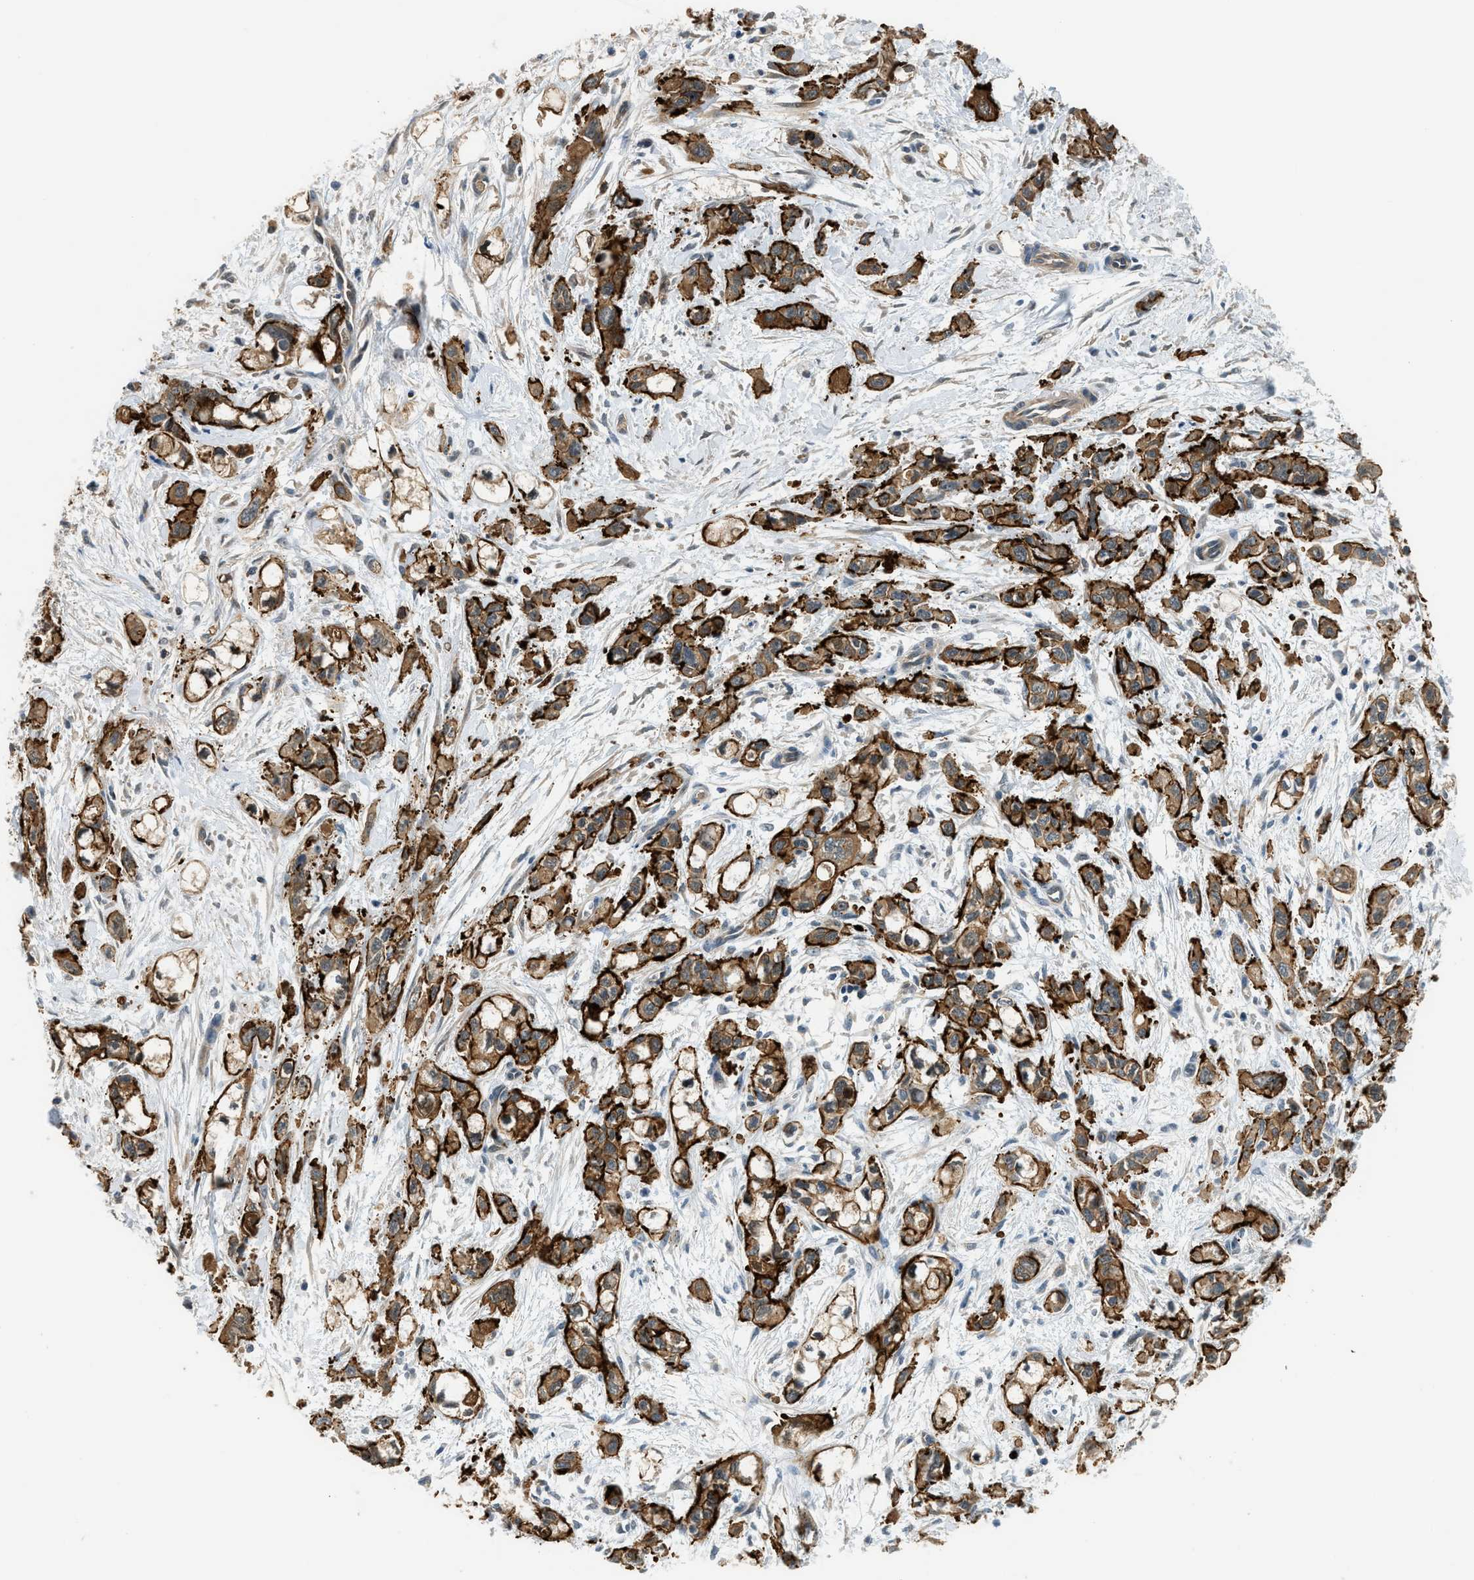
{"staining": {"intensity": "strong", "quantity": ">75%", "location": "cytoplasmic/membranous"}, "tissue": "pancreatic cancer", "cell_type": "Tumor cells", "image_type": "cancer", "snomed": [{"axis": "morphology", "description": "Adenocarcinoma, NOS"}, {"axis": "topography", "description": "Pancreas"}], "caption": "DAB (3,3'-diaminobenzidine) immunohistochemical staining of human pancreatic adenocarcinoma reveals strong cytoplasmic/membranous protein positivity in approximately >75% of tumor cells.", "gene": "CBLB", "patient": {"sex": "male", "age": 74}}